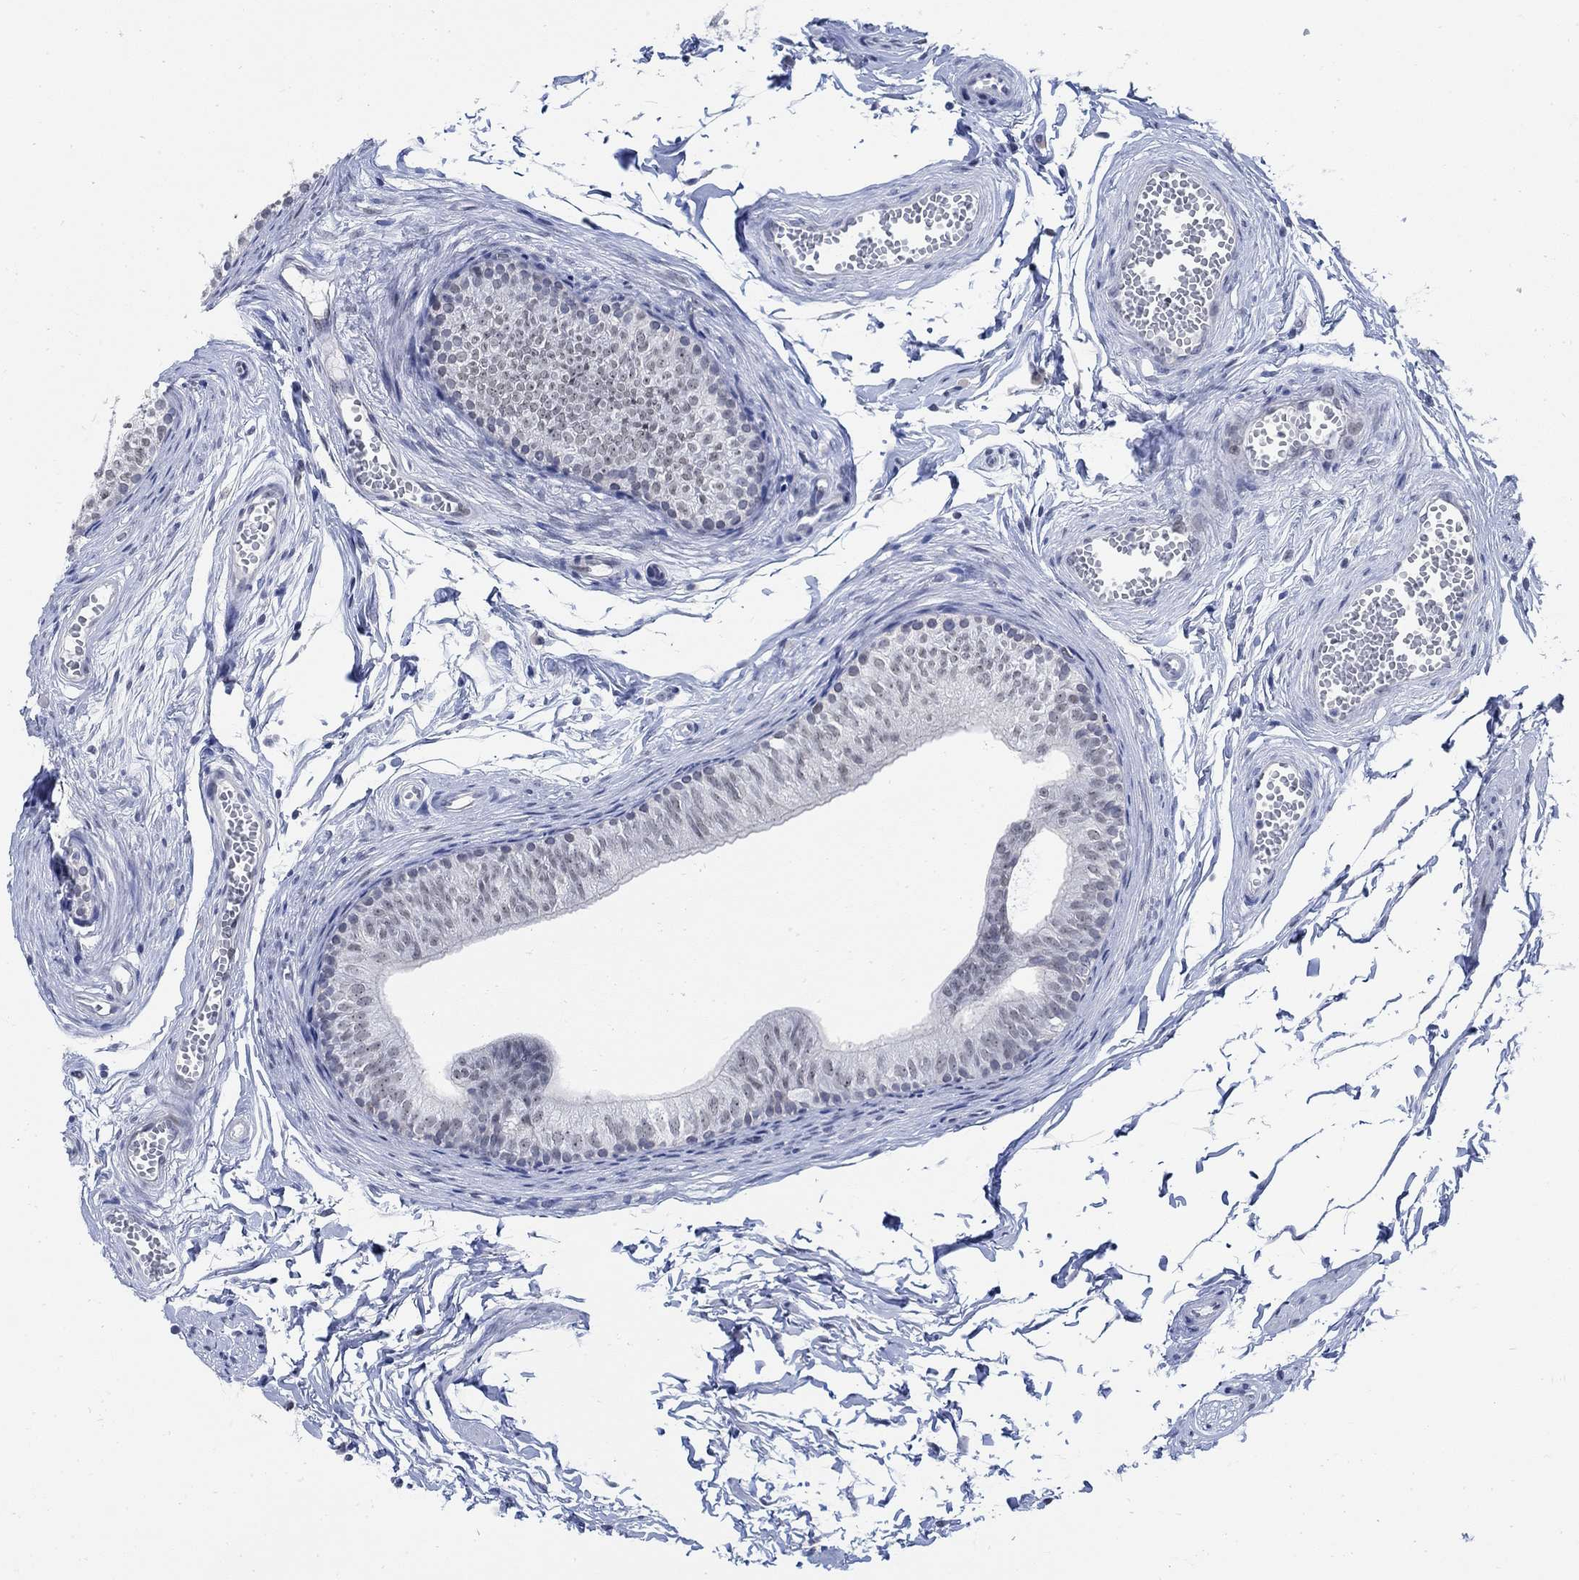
{"staining": {"intensity": "negative", "quantity": "none", "location": "none"}, "tissue": "epididymis", "cell_type": "Glandular cells", "image_type": "normal", "snomed": [{"axis": "morphology", "description": "Normal tissue, NOS"}, {"axis": "topography", "description": "Epididymis"}], "caption": "This is a photomicrograph of immunohistochemistry staining of unremarkable epididymis, which shows no expression in glandular cells. The staining was performed using DAB to visualize the protein expression in brown, while the nuclei were stained in blue with hematoxylin (Magnification: 20x).", "gene": "DLK1", "patient": {"sex": "male", "age": 22}}